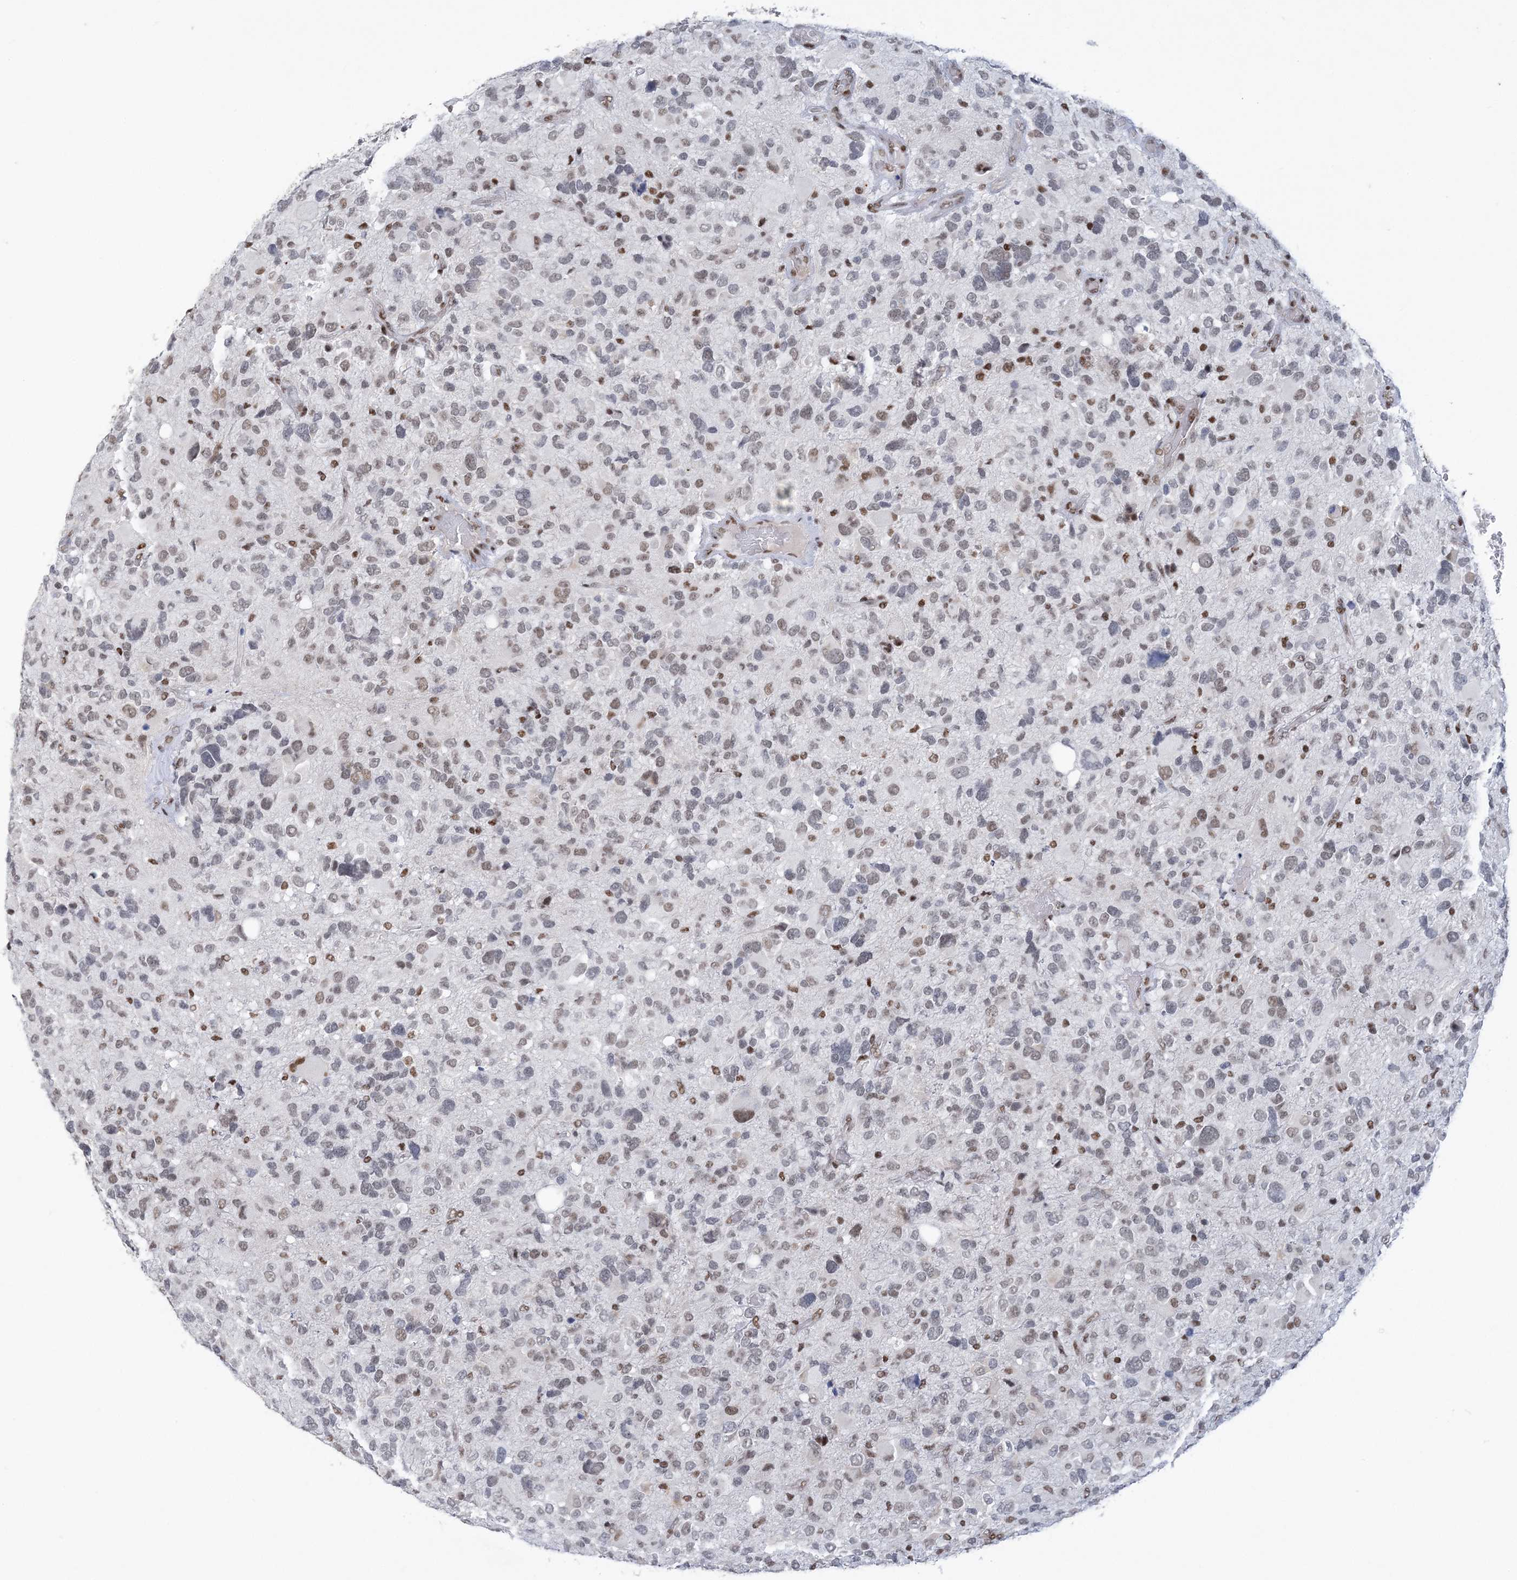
{"staining": {"intensity": "moderate", "quantity": "25%-75%", "location": "nuclear"}, "tissue": "glioma", "cell_type": "Tumor cells", "image_type": "cancer", "snomed": [{"axis": "morphology", "description": "Glioma, malignant, High grade"}, {"axis": "topography", "description": "Brain"}], "caption": "This photomicrograph shows malignant glioma (high-grade) stained with immunohistochemistry (IHC) to label a protein in brown. The nuclear of tumor cells show moderate positivity for the protein. Nuclei are counter-stained blue.", "gene": "ZBTB7A", "patient": {"sex": "male", "age": 48}}